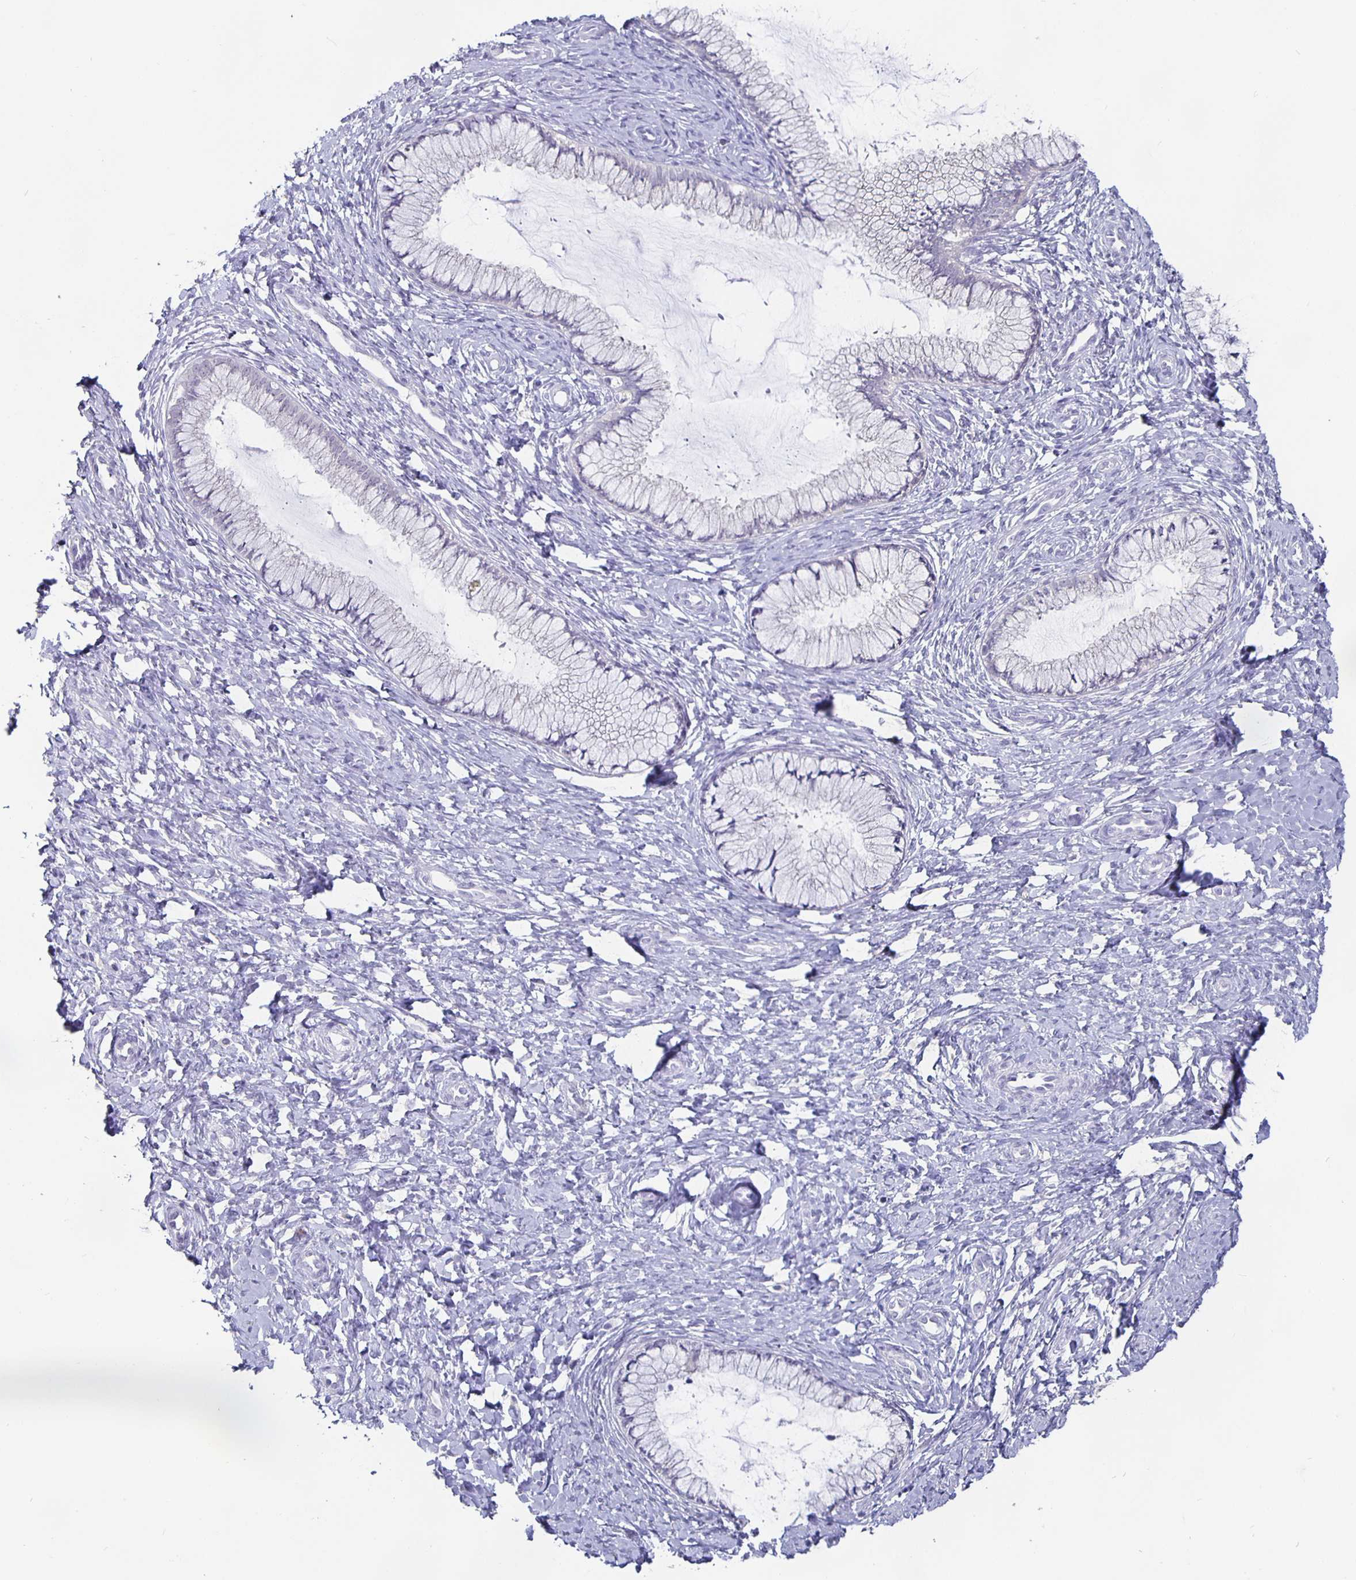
{"staining": {"intensity": "negative", "quantity": "none", "location": "none"}, "tissue": "cervix", "cell_type": "Glandular cells", "image_type": "normal", "snomed": [{"axis": "morphology", "description": "Normal tissue, NOS"}, {"axis": "topography", "description": "Cervix"}], "caption": "Glandular cells show no significant protein positivity in benign cervix.", "gene": "GPX4", "patient": {"sex": "female", "age": 37}}